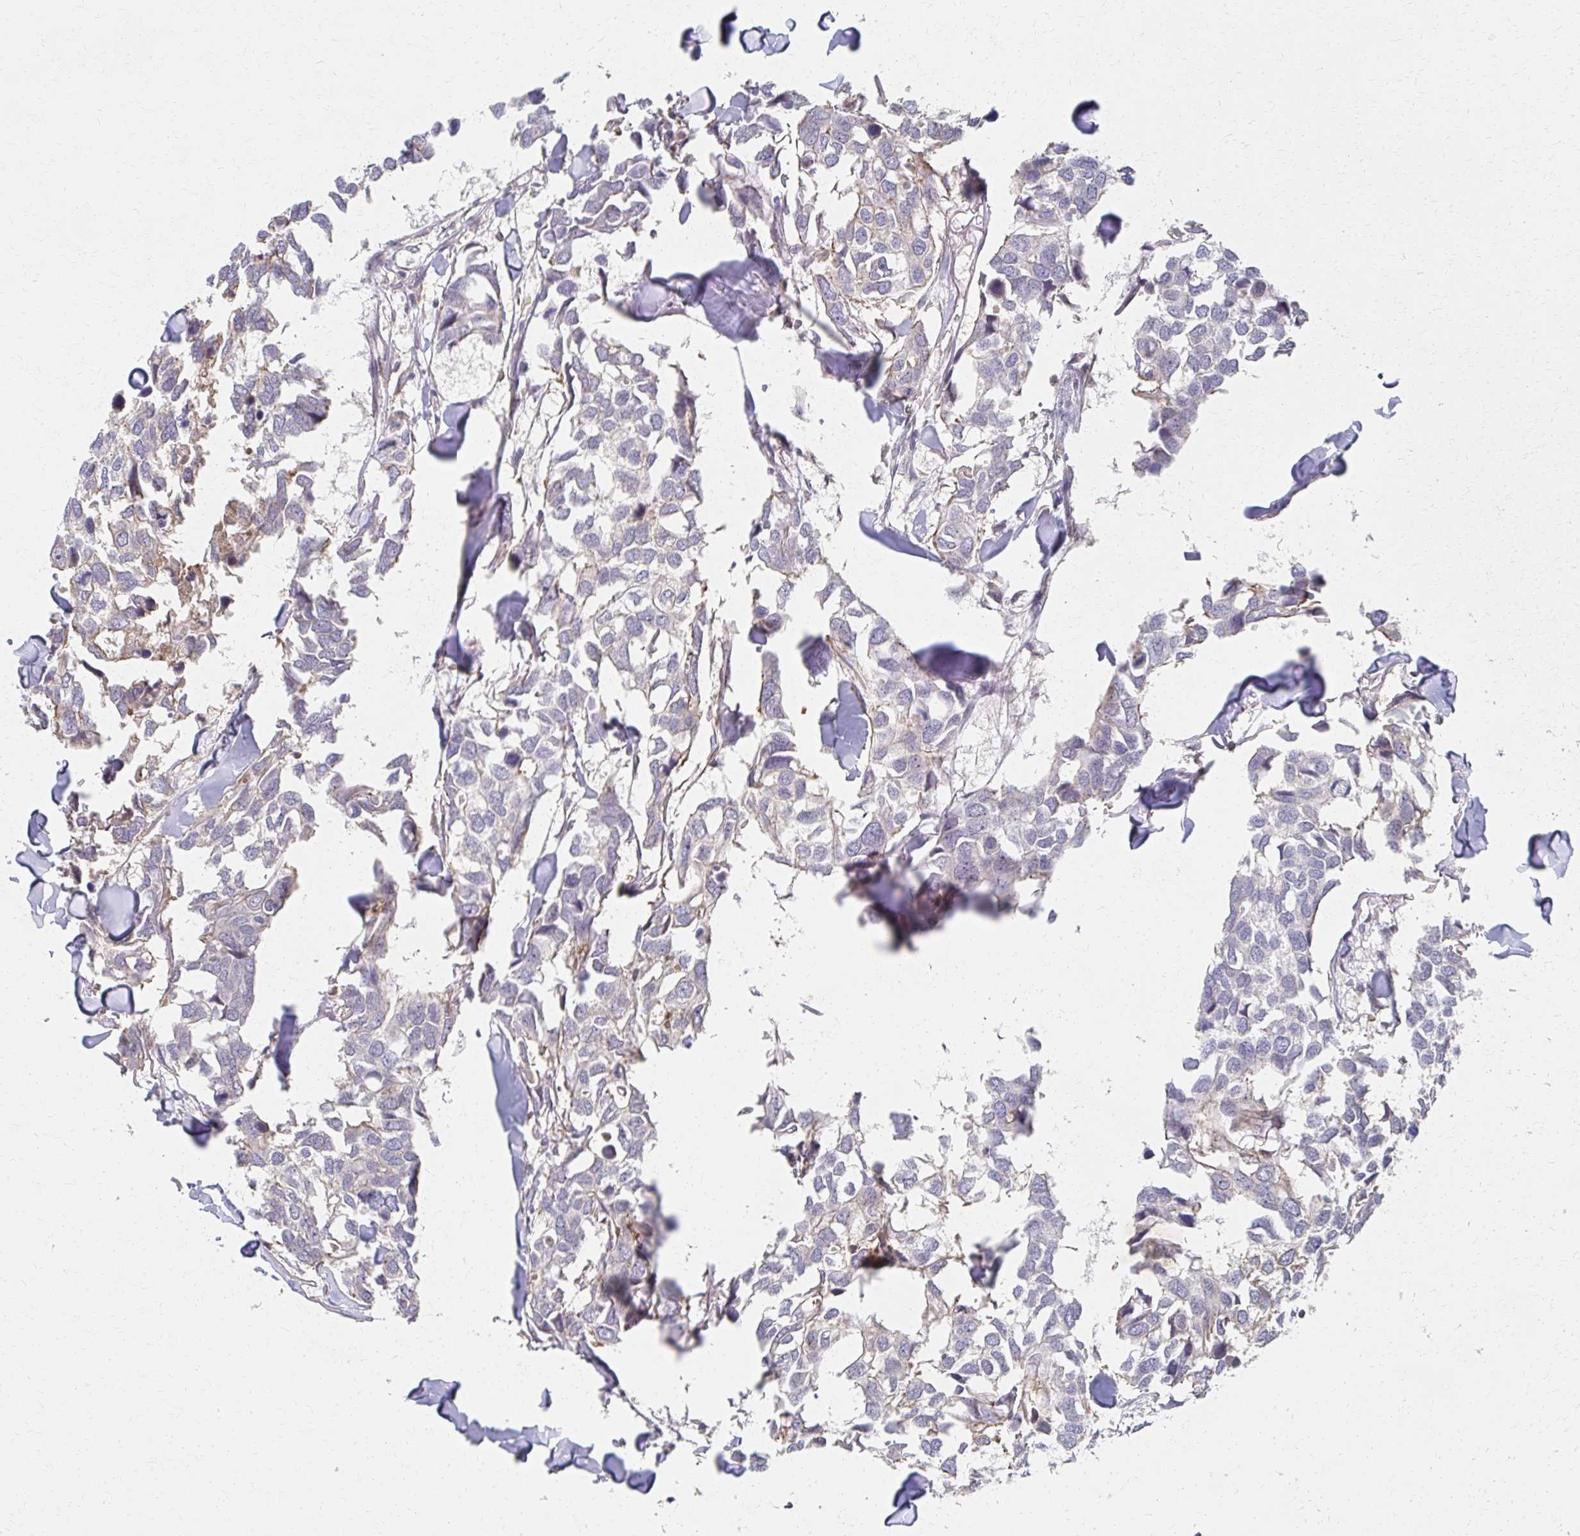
{"staining": {"intensity": "negative", "quantity": "none", "location": "none"}, "tissue": "breast cancer", "cell_type": "Tumor cells", "image_type": "cancer", "snomed": [{"axis": "morphology", "description": "Duct carcinoma"}, {"axis": "topography", "description": "Breast"}], "caption": "A high-resolution micrograph shows IHC staining of breast cancer, which demonstrates no significant expression in tumor cells.", "gene": "EOLA2", "patient": {"sex": "female", "age": 83}}